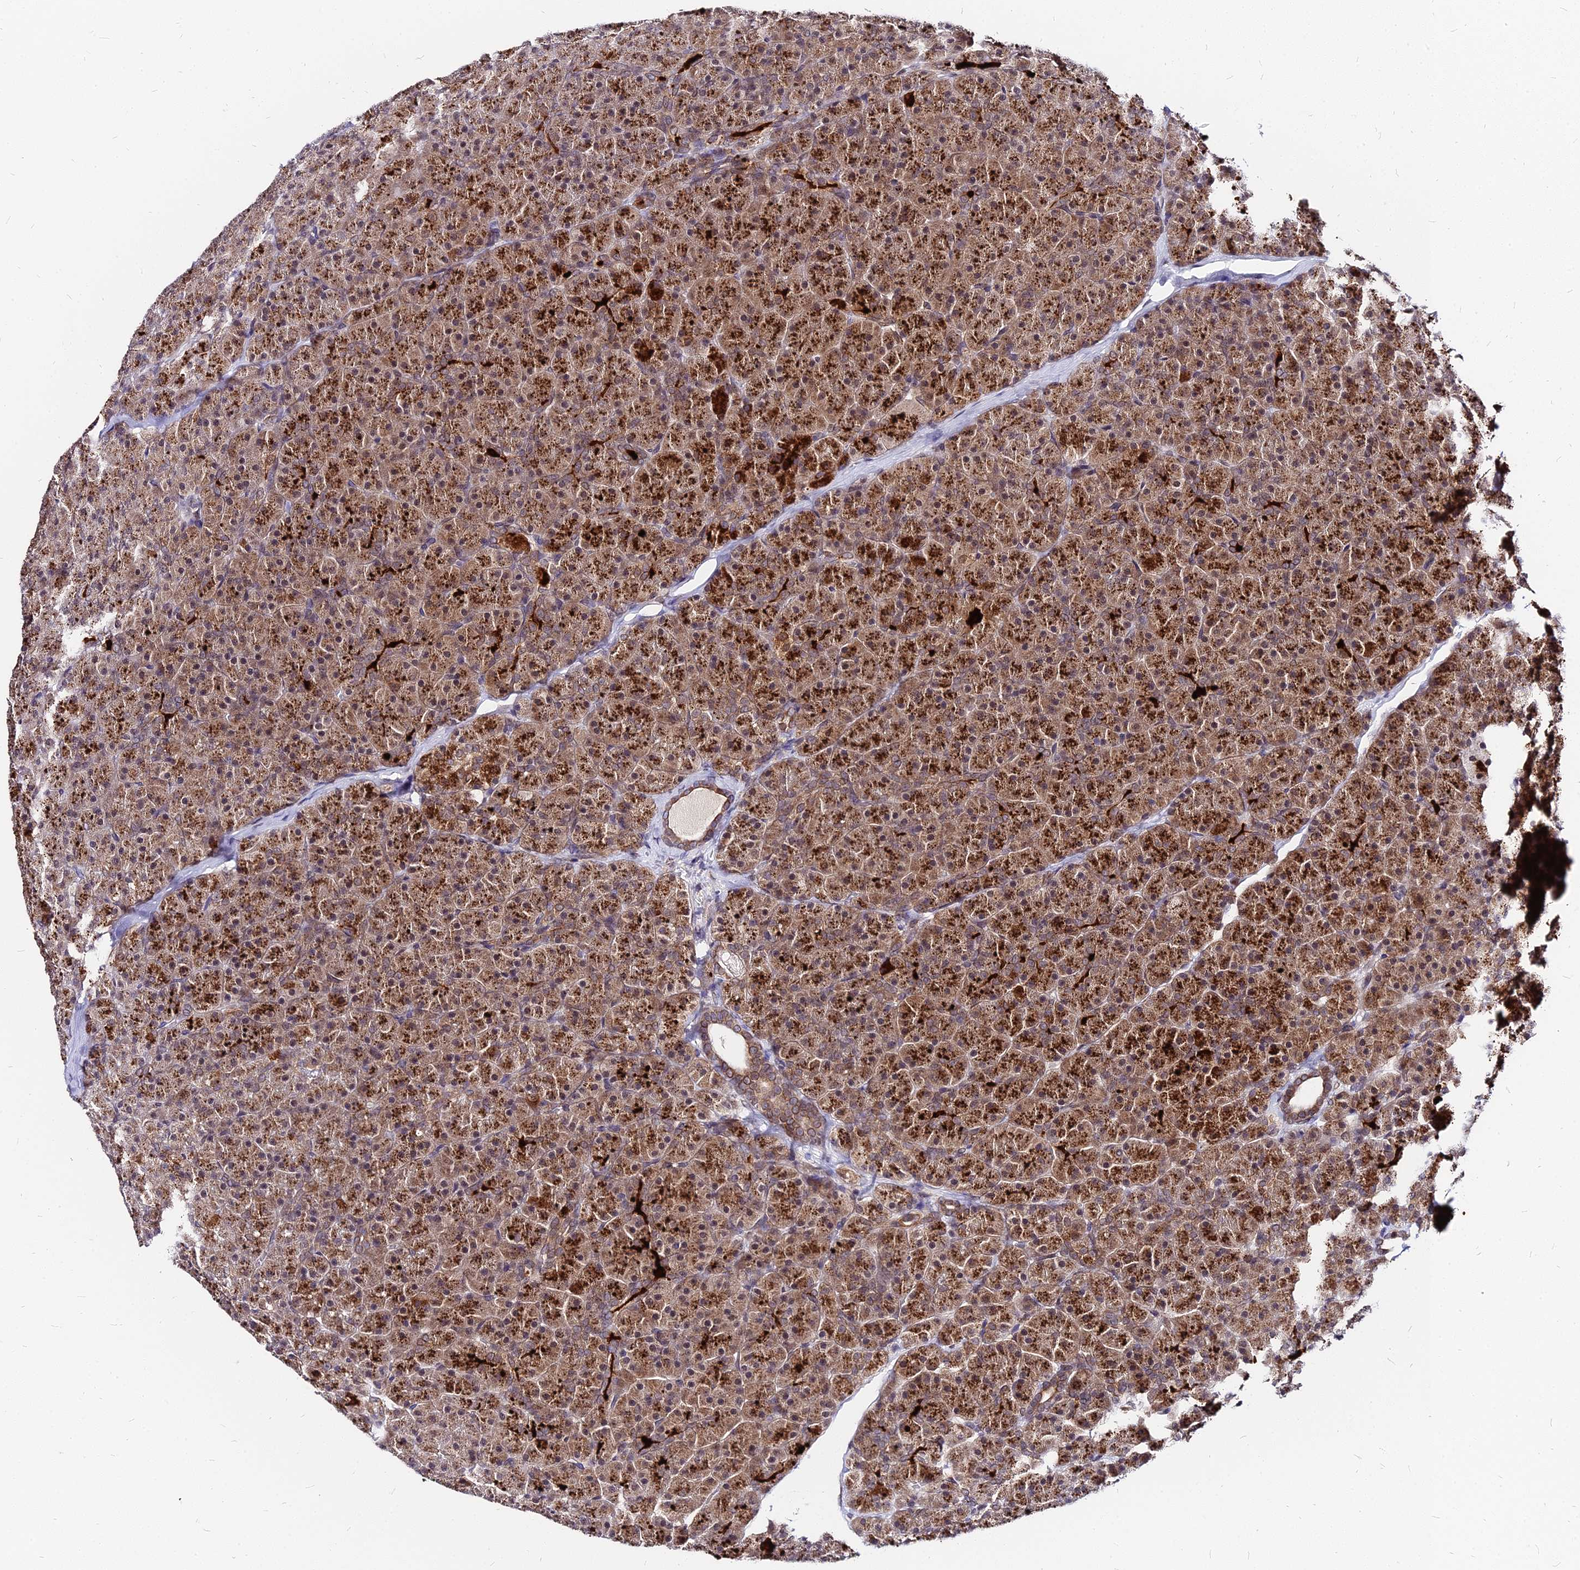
{"staining": {"intensity": "strong", "quantity": ">75%", "location": "cytoplasmic/membranous"}, "tissue": "pancreas", "cell_type": "Exocrine glandular cells", "image_type": "normal", "snomed": [{"axis": "morphology", "description": "Normal tissue, NOS"}, {"axis": "topography", "description": "Pancreas"}], "caption": "A high amount of strong cytoplasmic/membranous staining is seen in approximately >75% of exocrine glandular cells in unremarkable pancreas. (brown staining indicates protein expression, while blue staining denotes nuclei).", "gene": "RNF121", "patient": {"sex": "male", "age": 36}}